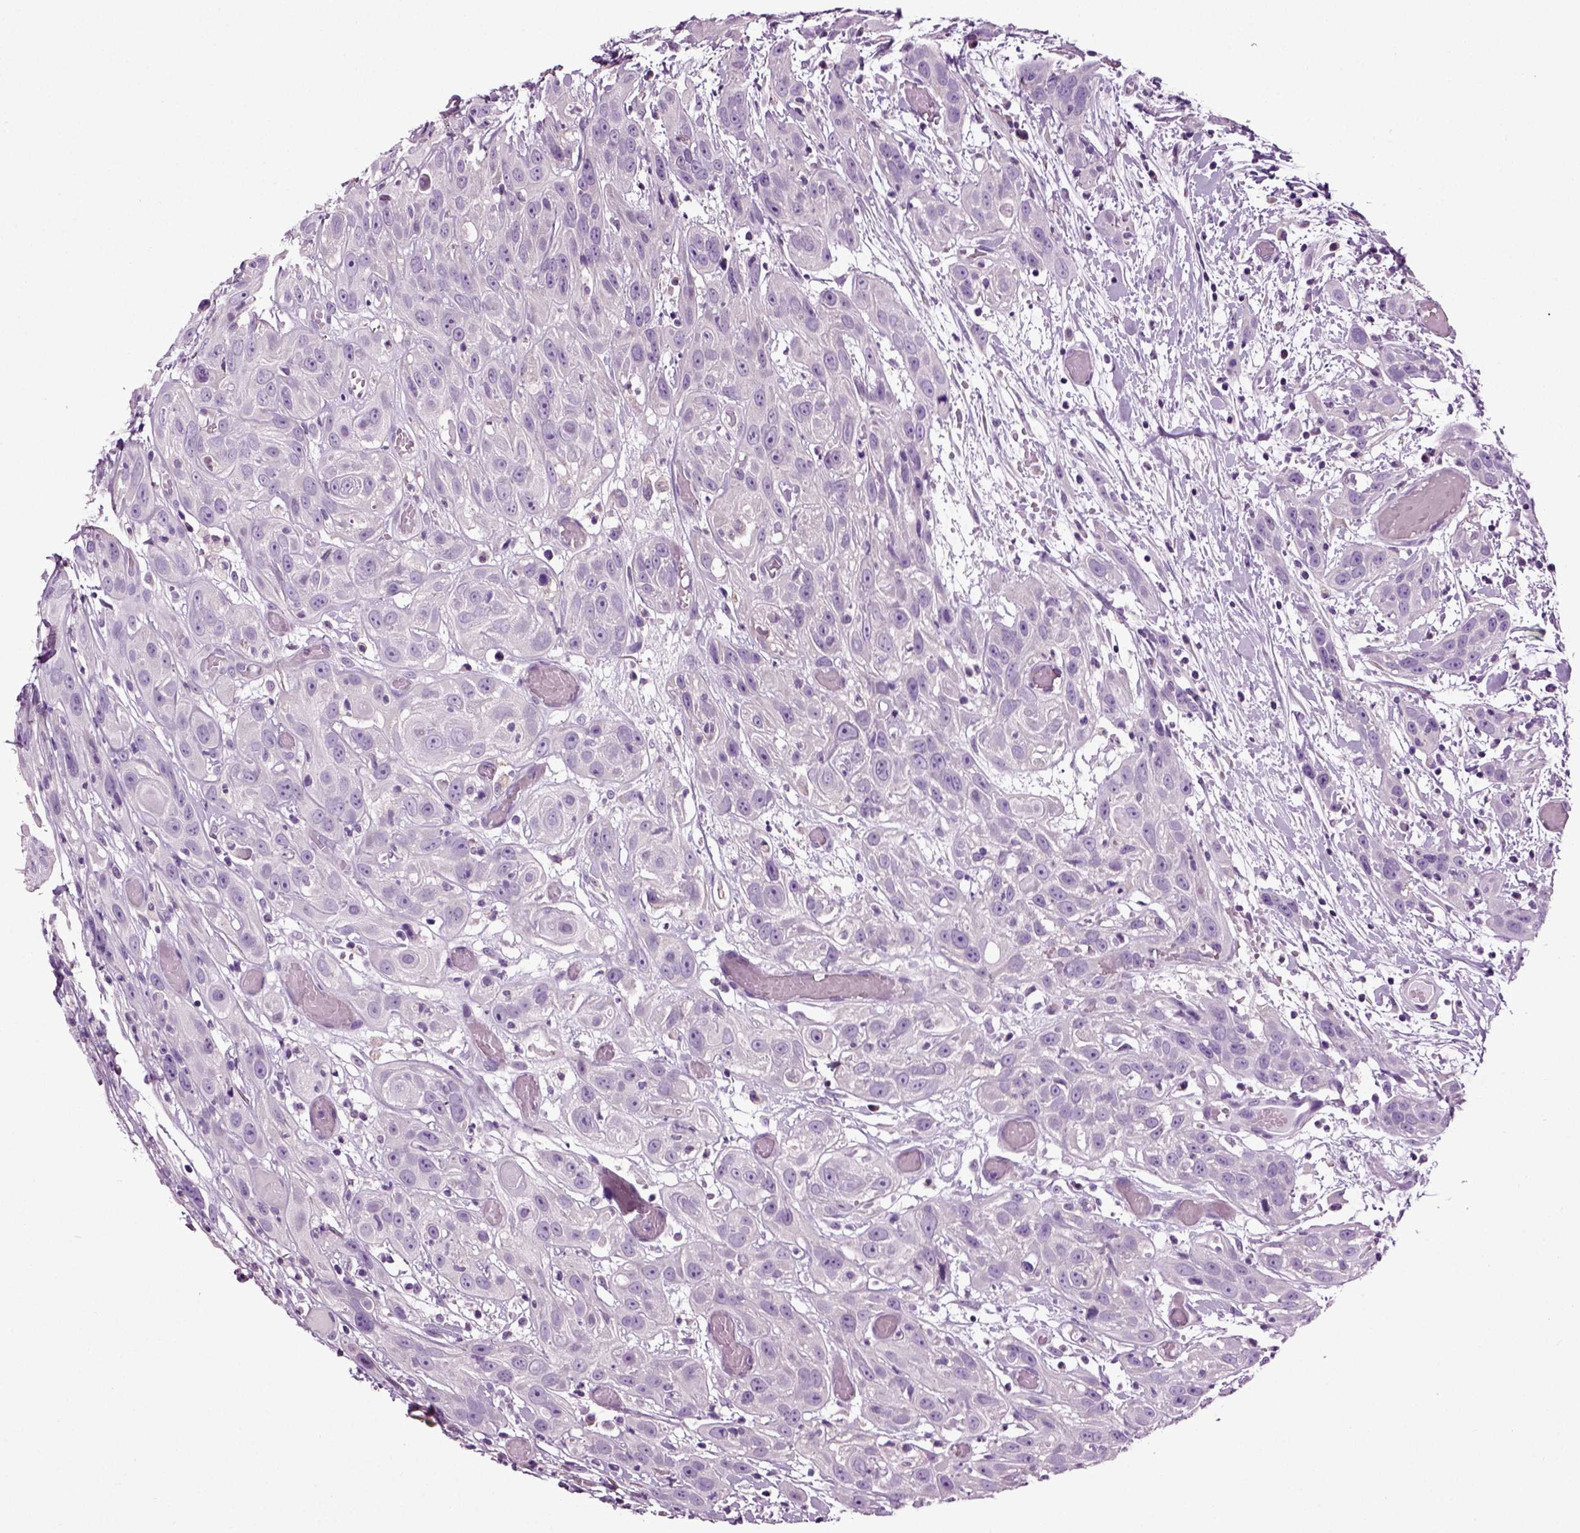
{"staining": {"intensity": "negative", "quantity": "none", "location": "none"}, "tissue": "head and neck cancer", "cell_type": "Tumor cells", "image_type": "cancer", "snomed": [{"axis": "morphology", "description": "Normal tissue, NOS"}, {"axis": "morphology", "description": "Squamous cell carcinoma, NOS"}, {"axis": "topography", "description": "Oral tissue"}, {"axis": "topography", "description": "Salivary gland"}, {"axis": "topography", "description": "Head-Neck"}], "caption": "A histopathology image of squamous cell carcinoma (head and neck) stained for a protein demonstrates no brown staining in tumor cells.", "gene": "DNAH10", "patient": {"sex": "female", "age": 62}}